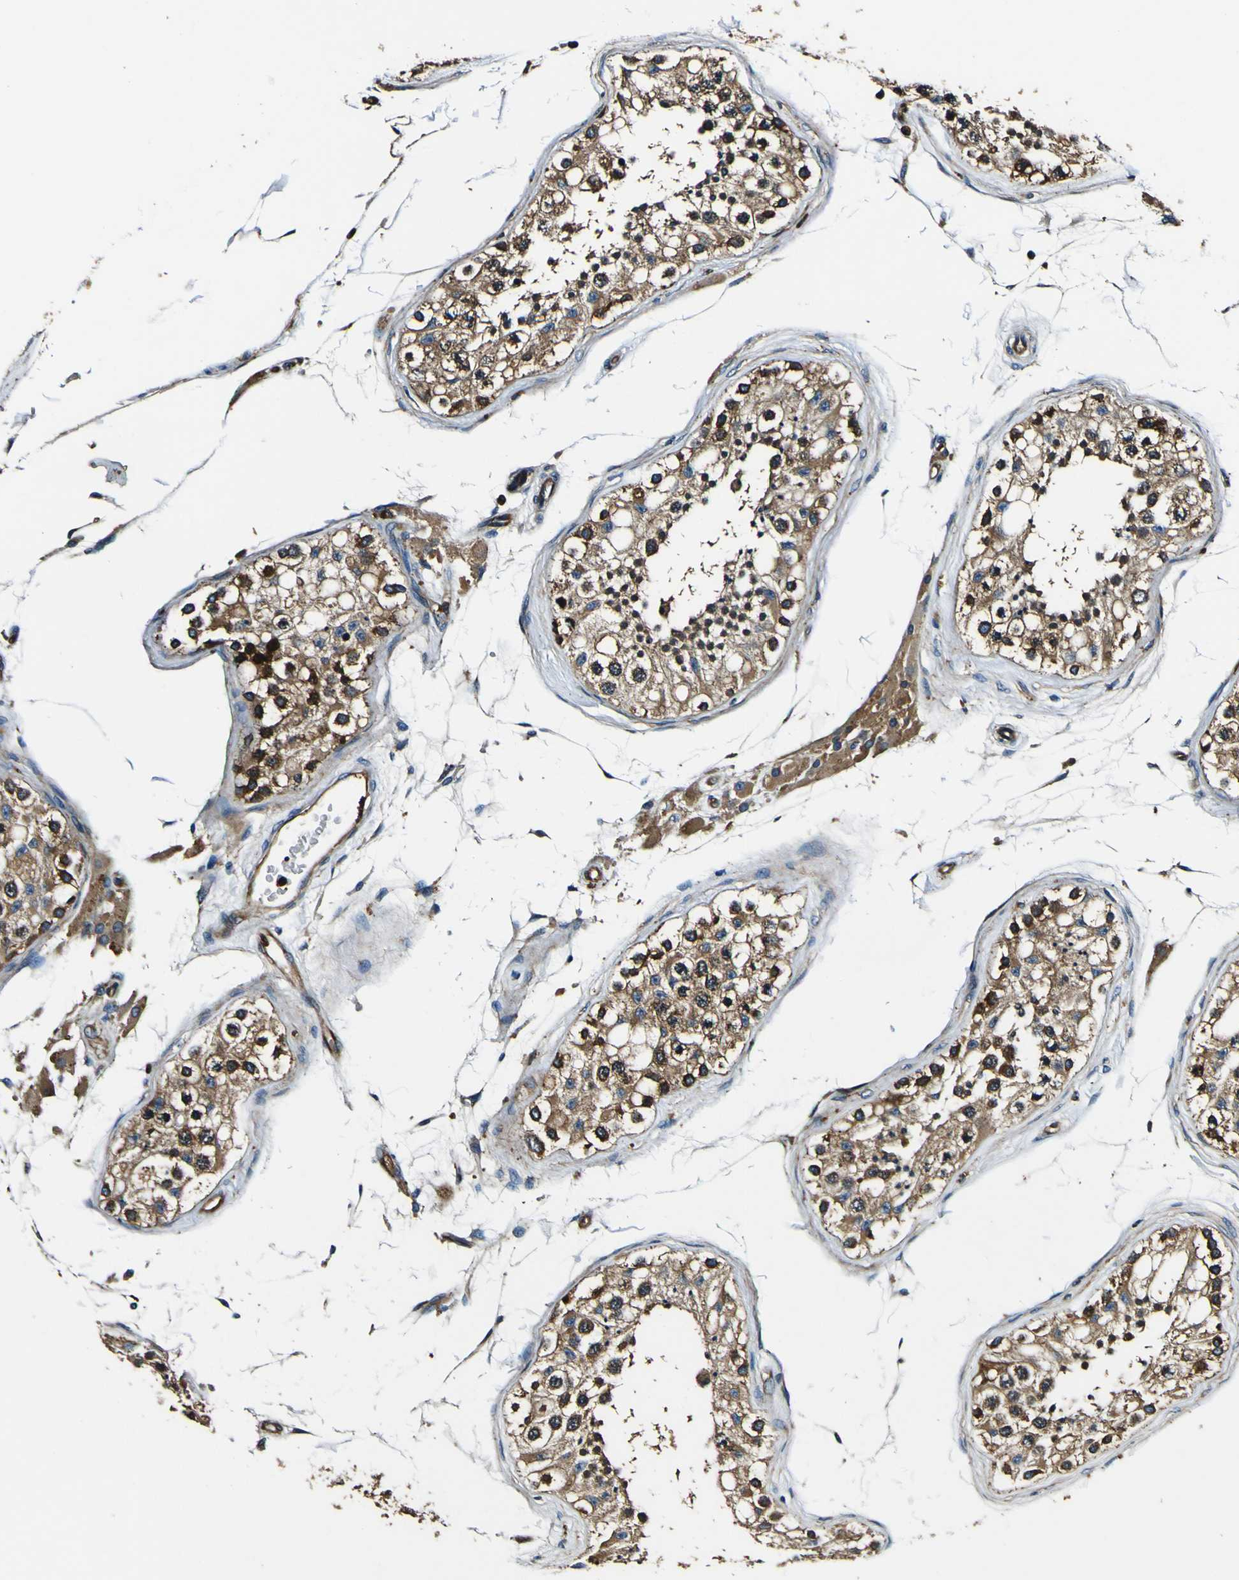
{"staining": {"intensity": "strong", "quantity": ">75%", "location": "cytoplasmic/membranous"}, "tissue": "testis", "cell_type": "Cells in seminiferous ducts", "image_type": "normal", "snomed": [{"axis": "morphology", "description": "Normal tissue, NOS"}, {"axis": "topography", "description": "Testis"}], "caption": "Brown immunohistochemical staining in normal human testis demonstrates strong cytoplasmic/membranous staining in about >75% of cells in seminiferous ducts. Using DAB (3,3'-diaminobenzidine) (brown) and hematoxylin (blue) stains, captured at high magnification using brightfield microscopy.", "gene": "RHOT2", "patient": {"sex": "male", "age": 68}}